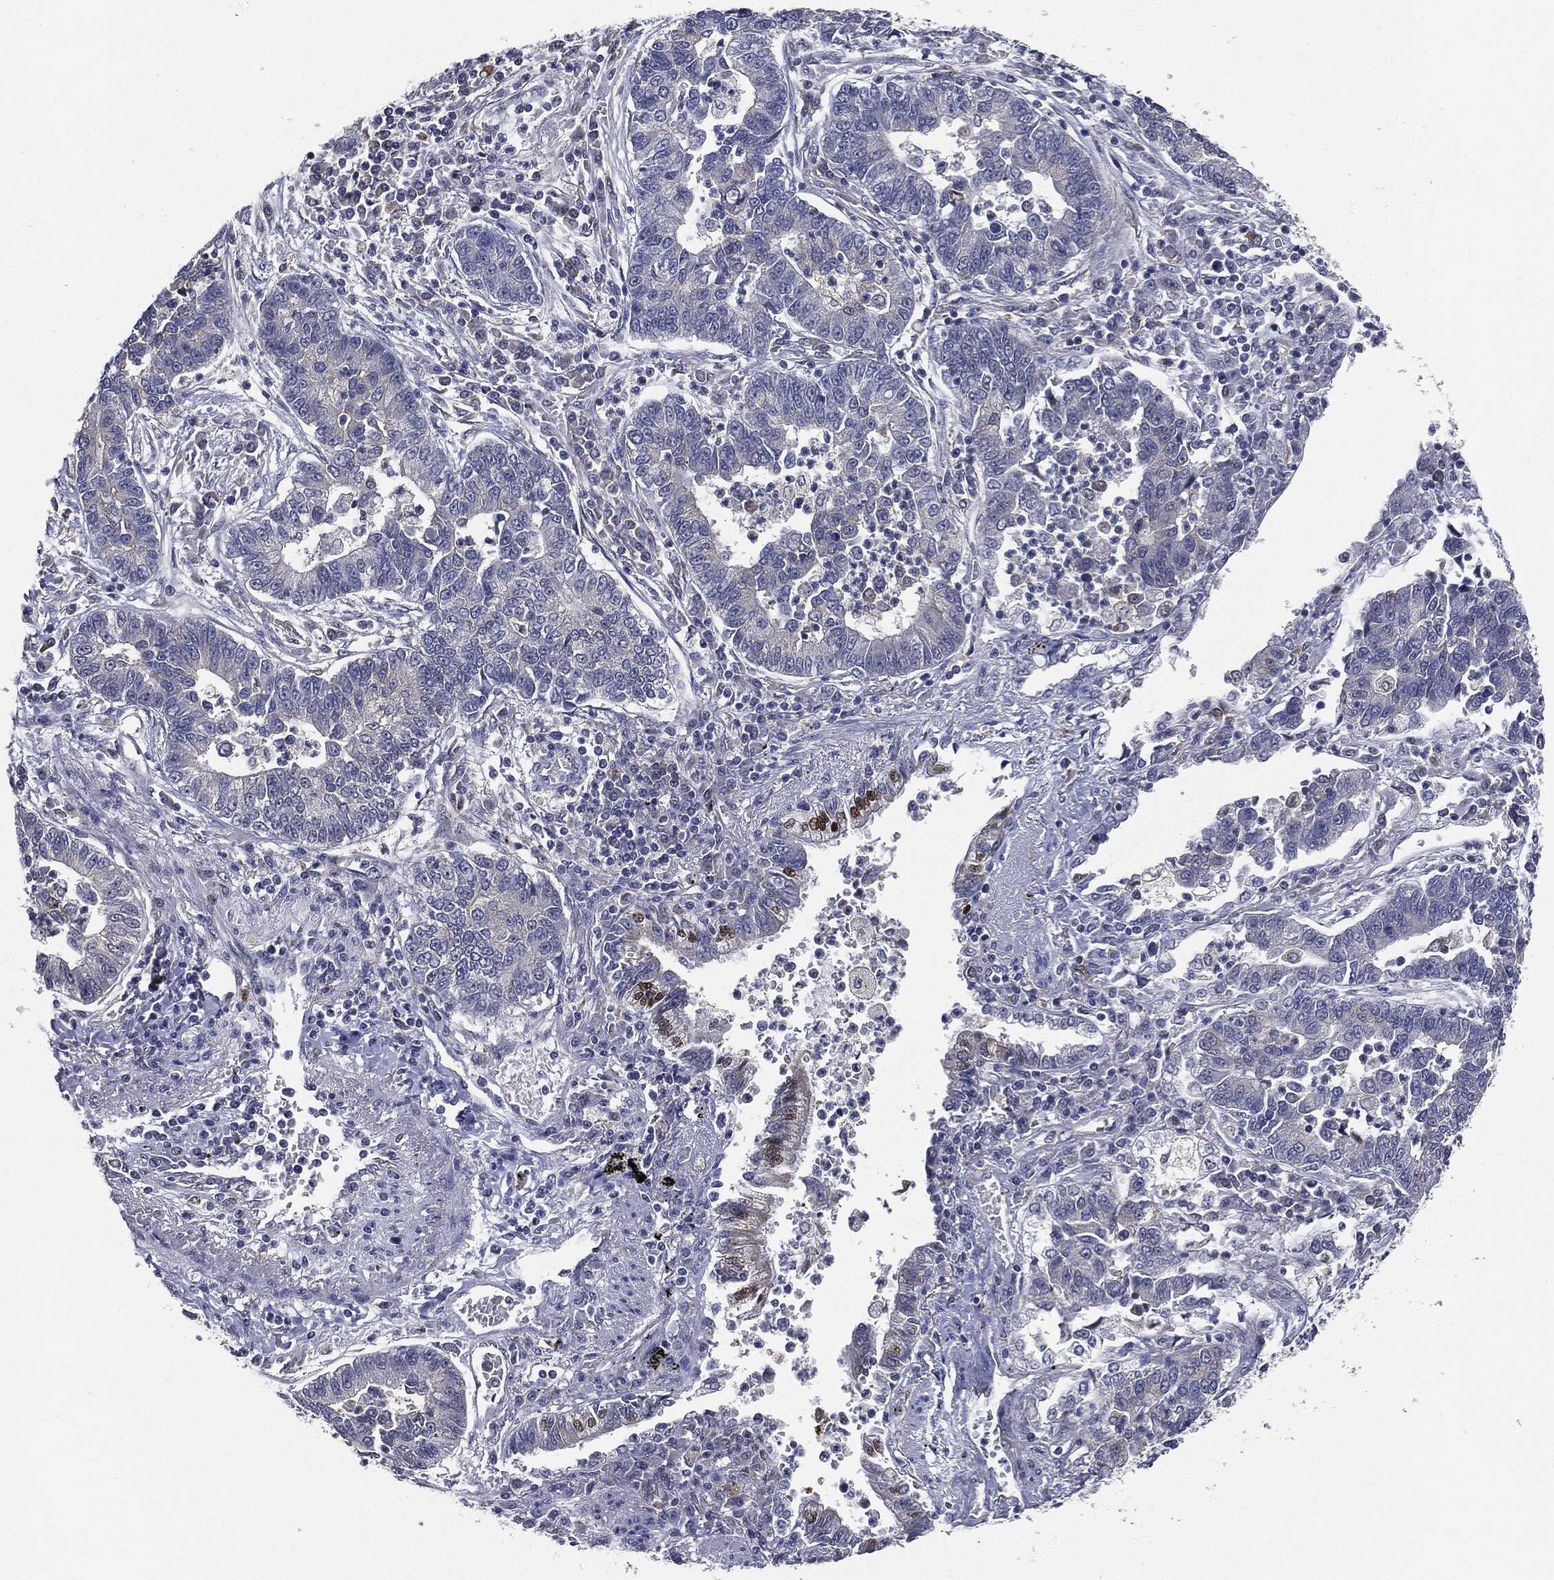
{"staining": {"intensity": "negative", "quantity": "none", "location": "none"}, "tissue": "lung cancer", "cell_type": "Tumor cells", "image_type": "cancer", "snomed": [{"axis": "morphology", "description": "Adenocarcinoma, NOS"}, {"axis": "topography", "description": "Lung"}], "caption": "The micrograph exhibits no significant positivity in tumor cells of lung cancer.", "gene": "TRMT1L", "patient": {"sex": "female", "age": 57}}